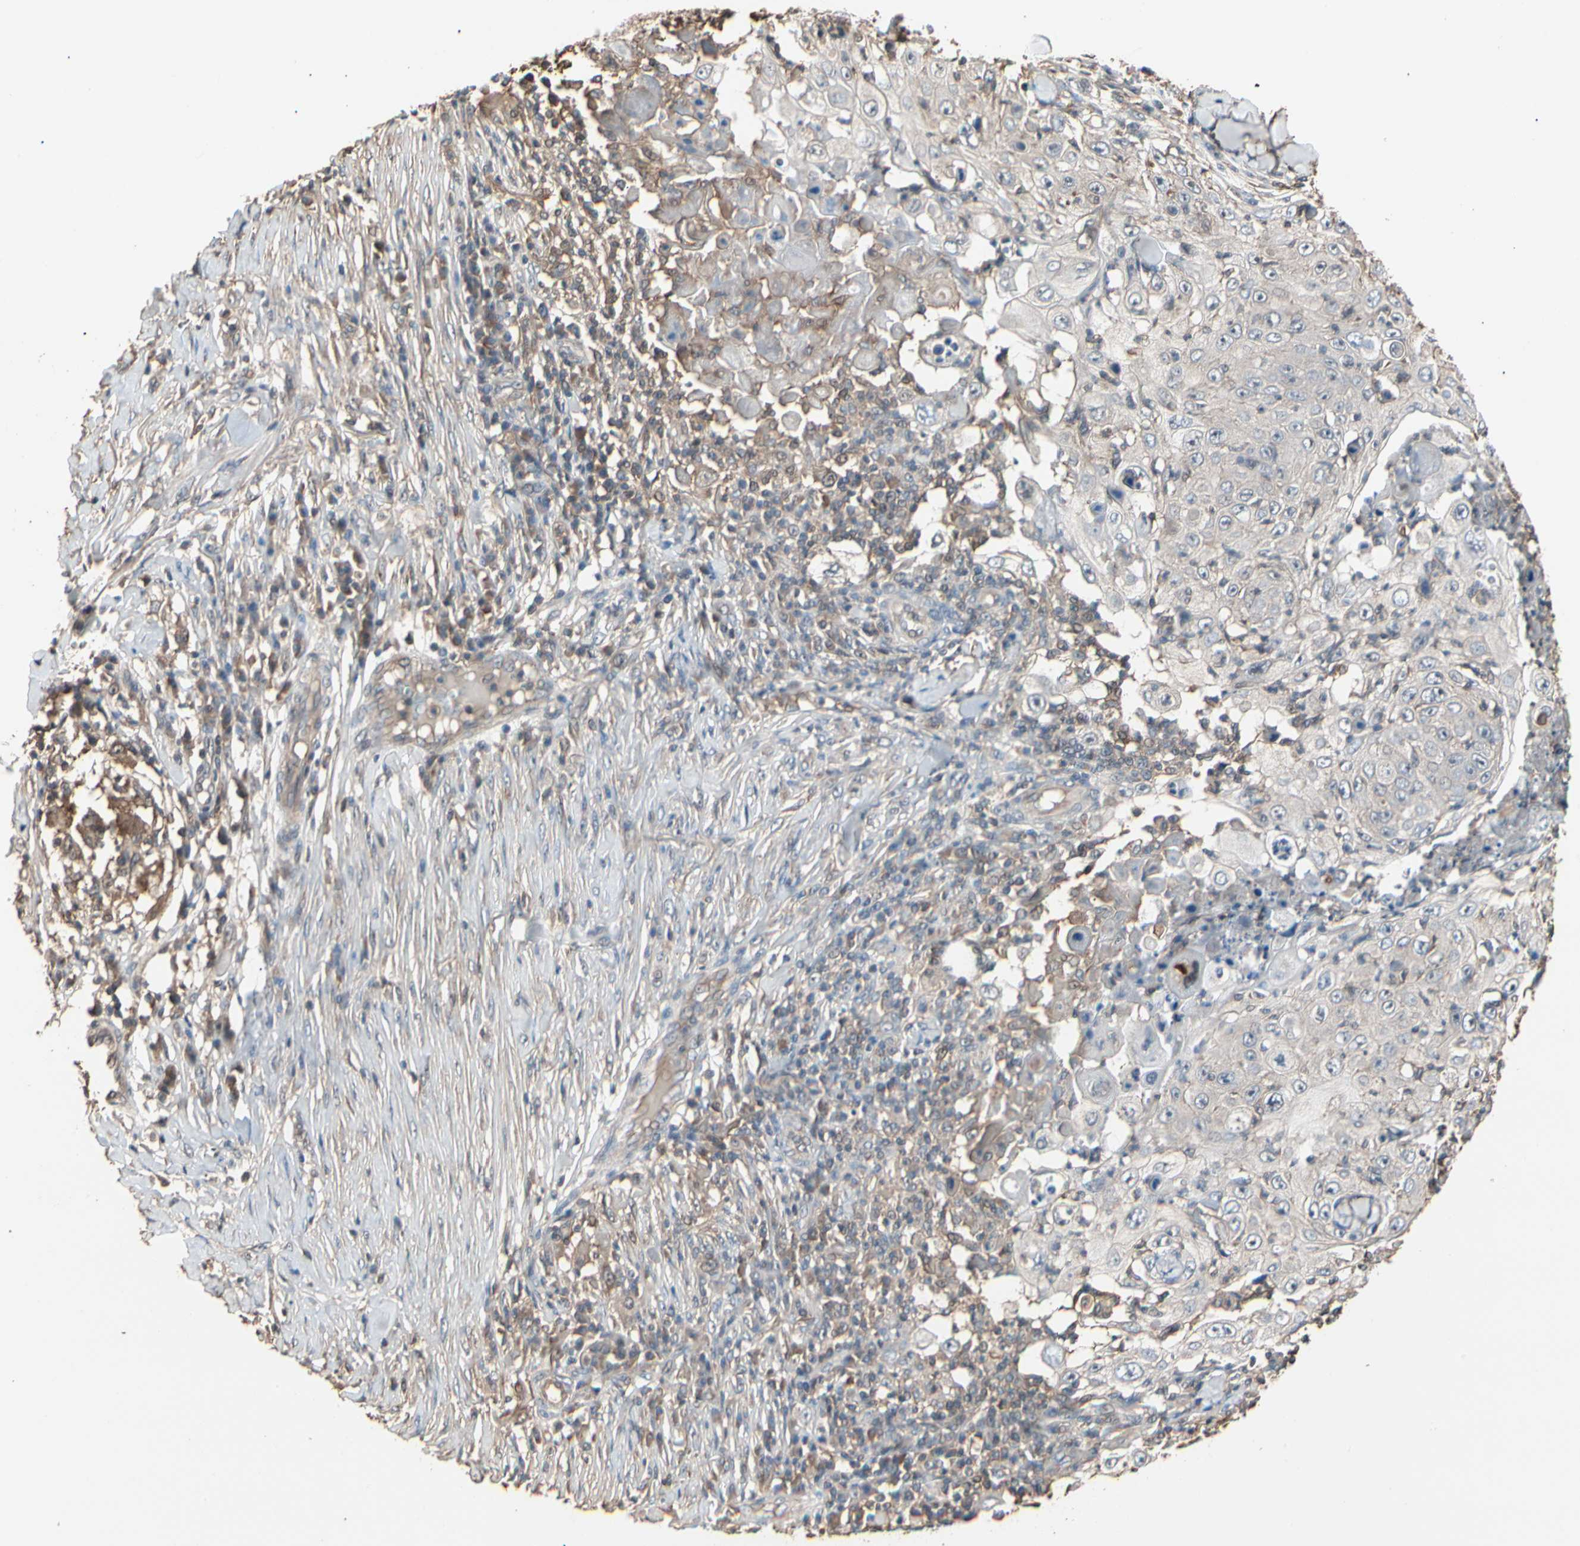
{"staining": {"intensity": "weak", "quantity": "<25%", "location": "cytoplasmic/membranous"}, "tissue": "skin cancer", "cell_type": "Tumor cells", "image_type": "cancer", "snomed": [{"axis": "morphology", "description": "Squamous cell carcinoma, NOS"}, {"axis": "topography", "description": "Skin"}], "caption": "Histopathology image shows no protein expression in tumor cells of skin cancer tissue.", "gene": "MAPK13", "patient": {"sex": "male", "age": 86}}